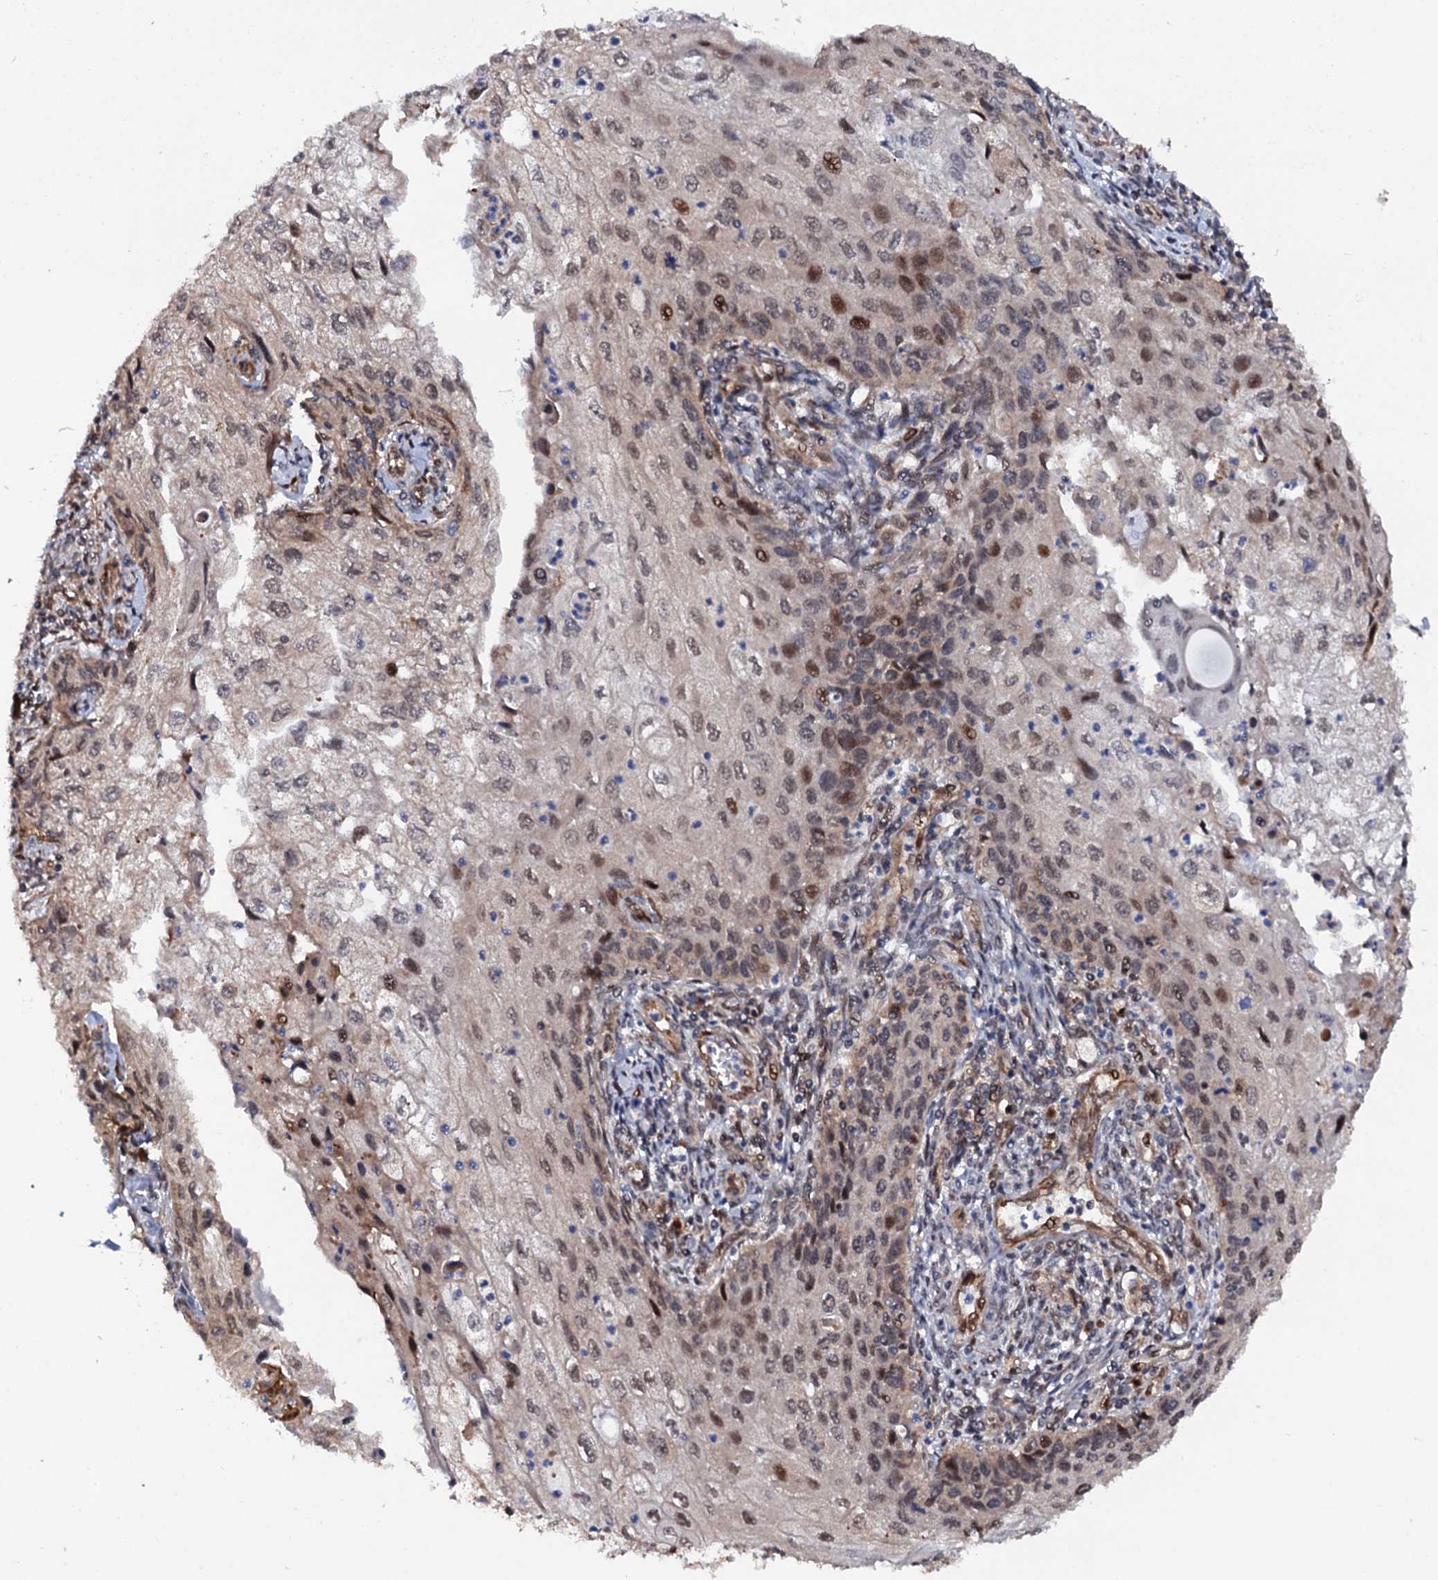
{"staining": {"intensity": "moderate", "quantity": "<25%", "location": "nuclear"}, "tissue": "cervical cancer", "cell_type": "Tumor cells", "image_type": "cancer", "snomed": [{"axis": "morphology", "description": "Squamous cell carcinoma, NOS"}, {"axis": "topography", "description": "Cervix"}], "caption": "Human cervical cancer (squamous cell carcinoma) stained with a protein marker displays moderate staining in tumor cells.", "gene": "CDC23", "patient": {"sex": "female", "age": 67}}